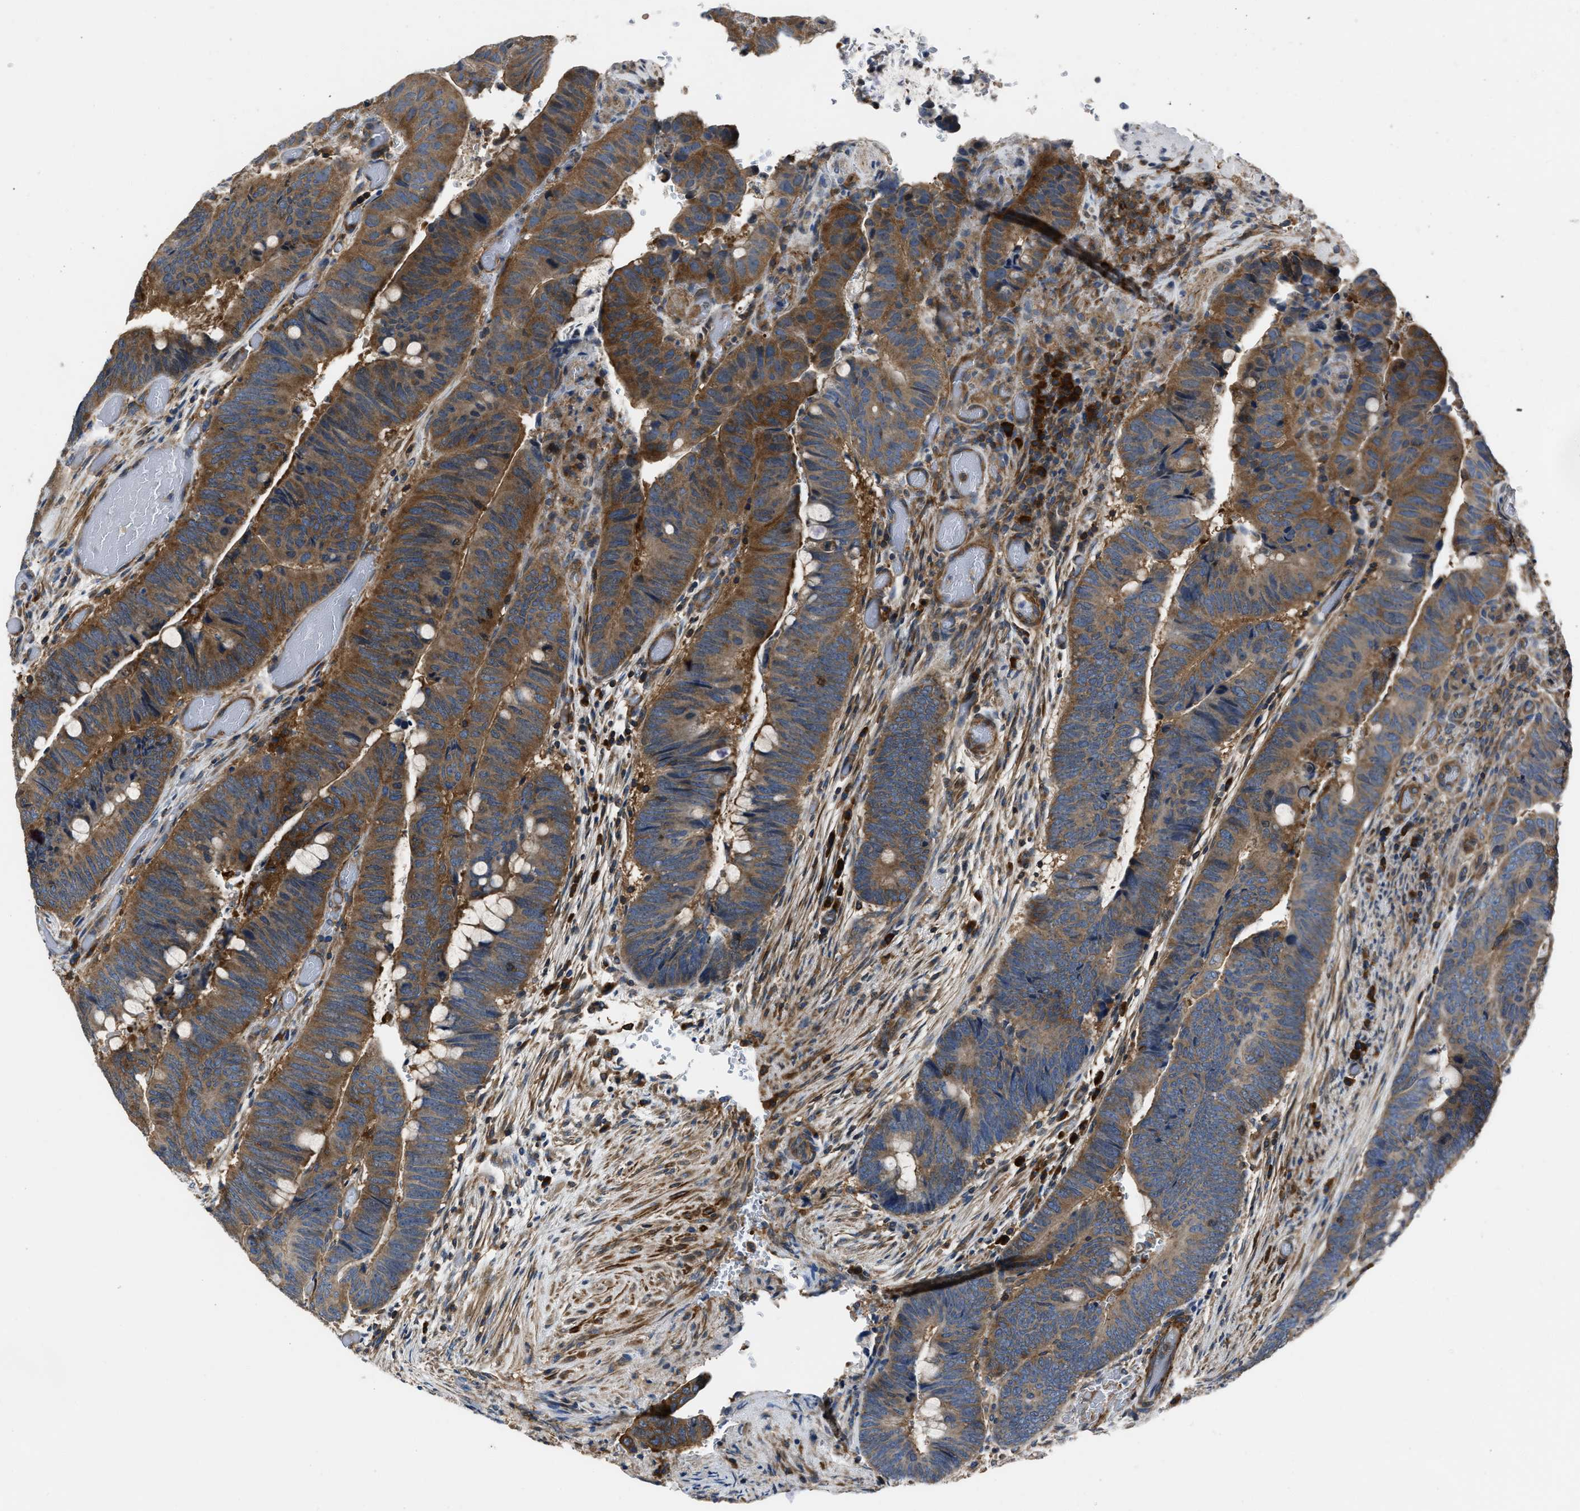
{"staining": {"intensity": "moderate", "quantity": ">75%", "location": "cytoplasmic/membranous"}, "tissue": "colorectal cancer", "cell_type": "Tumor cells", "image_type": "cancer", "snomed": [{"axis": "morphology", "description": "Normal tissue, NOS"}, {"axis": "morphology", "description": "Adenocarcinoma, NOS"}, {"axis": "topography", "description": "Rectum"}], "caption": "IHC photomicrograph of neoplastic tissue: human colorectal cancer stained using immunohistochemistry (IHC) exhibits medium levels of moderate protein expression localized specifically in the cytoplasmic/membranous of tumor cells, appearing as a cytoplasmic/membranous brown color.", "gene": "YARS1", "patient": {"sex": "male", "age": 92}}